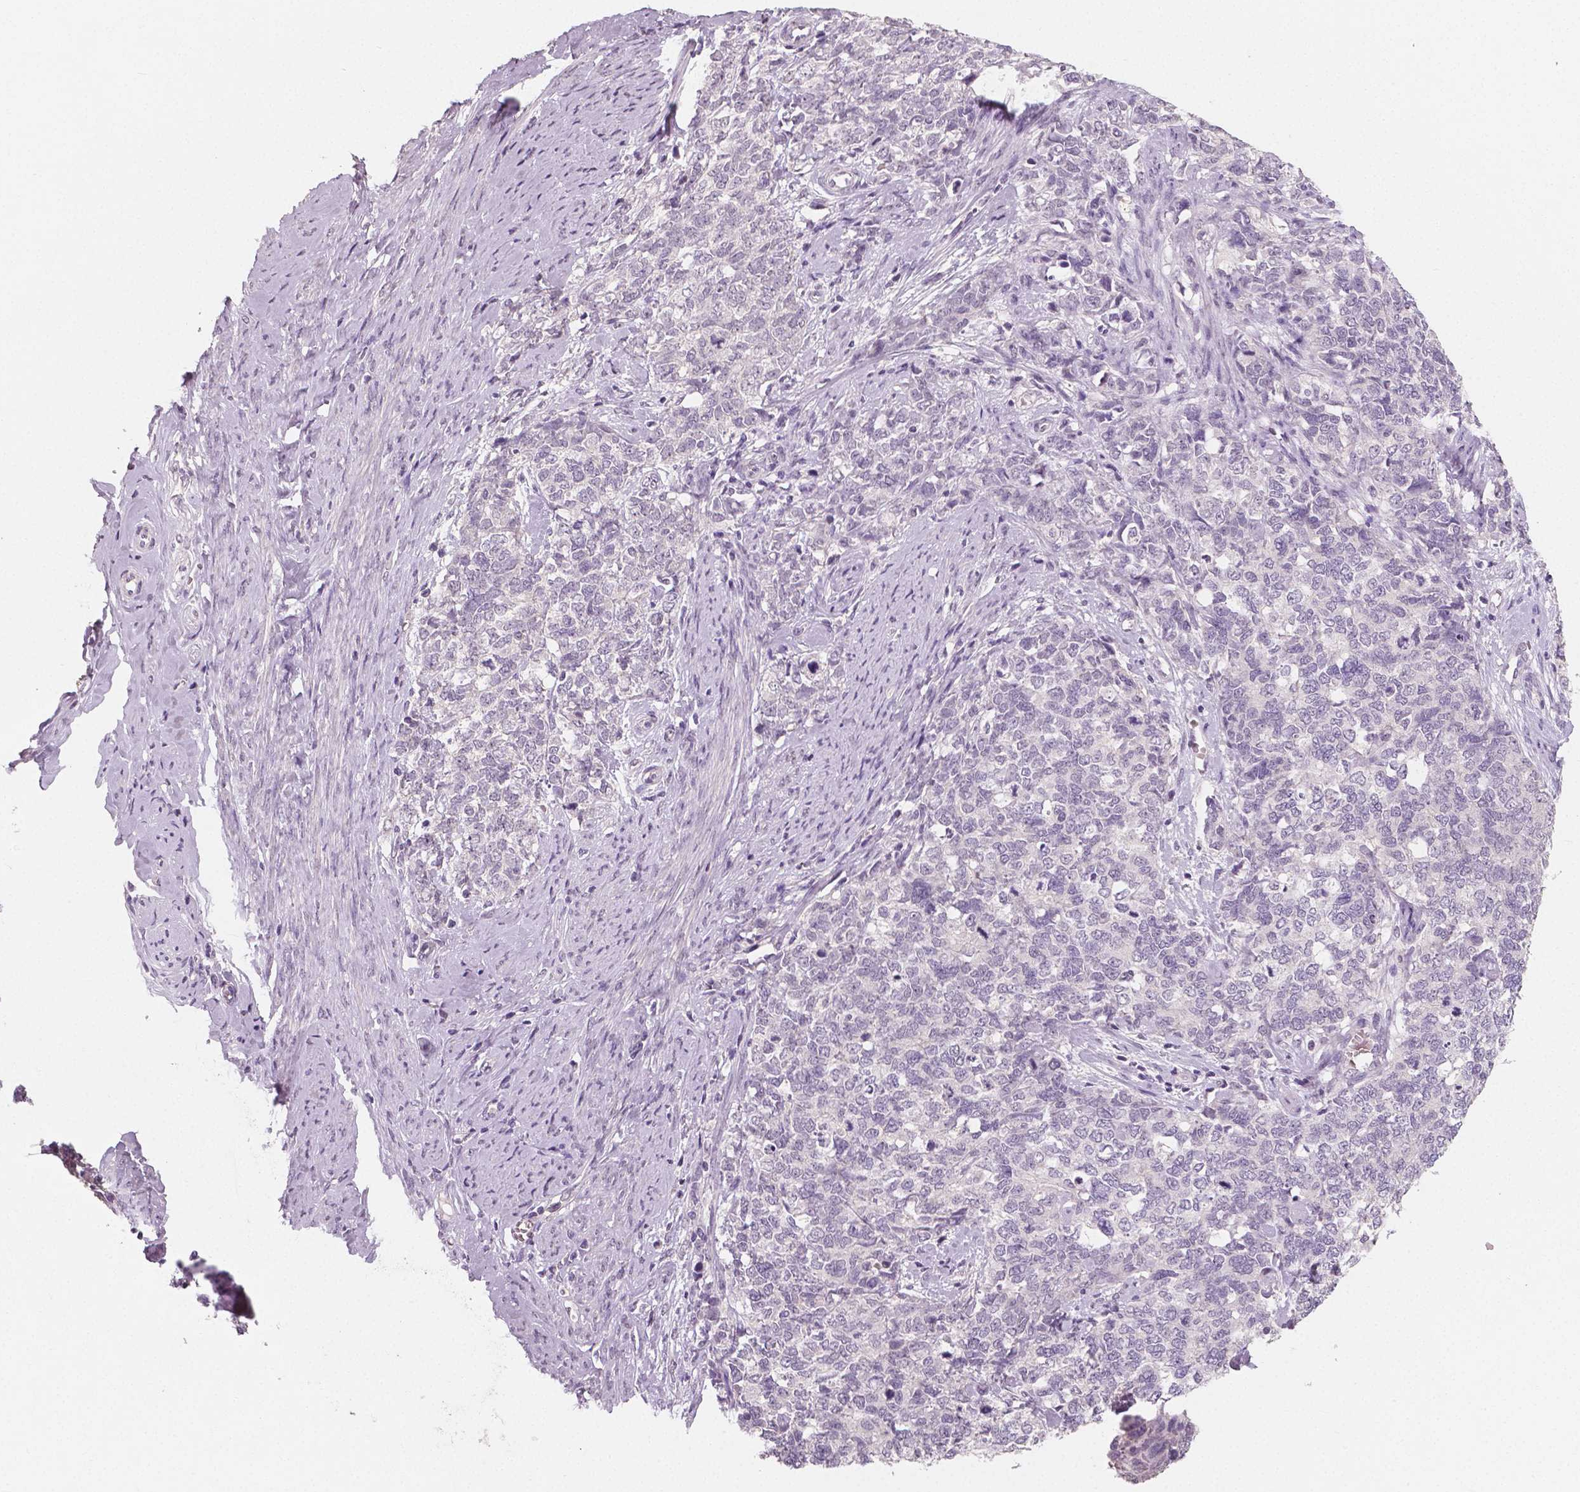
{"staining": {"intensity": "negative", "quantity": "none", "location": "none"}, "tissue": "cervical cancer", "cell_type": "Tumor cells", "image_type": "cancer", "snomed": [{"axis": "morphology", "description": "Squamous cell carcinoma, NOS"}, {"axis": "topography", "description": "Cervix"}], "caption": "High magnification brightfield microscopy of cervical cancer (squamous cell carcinoma) stained with DAB (brown) and counterstained with hematoxylin (blue): tumor cells show no significant expression.", "gene": "RNASE7", "patient": {"sex": "female", "age": 63}}